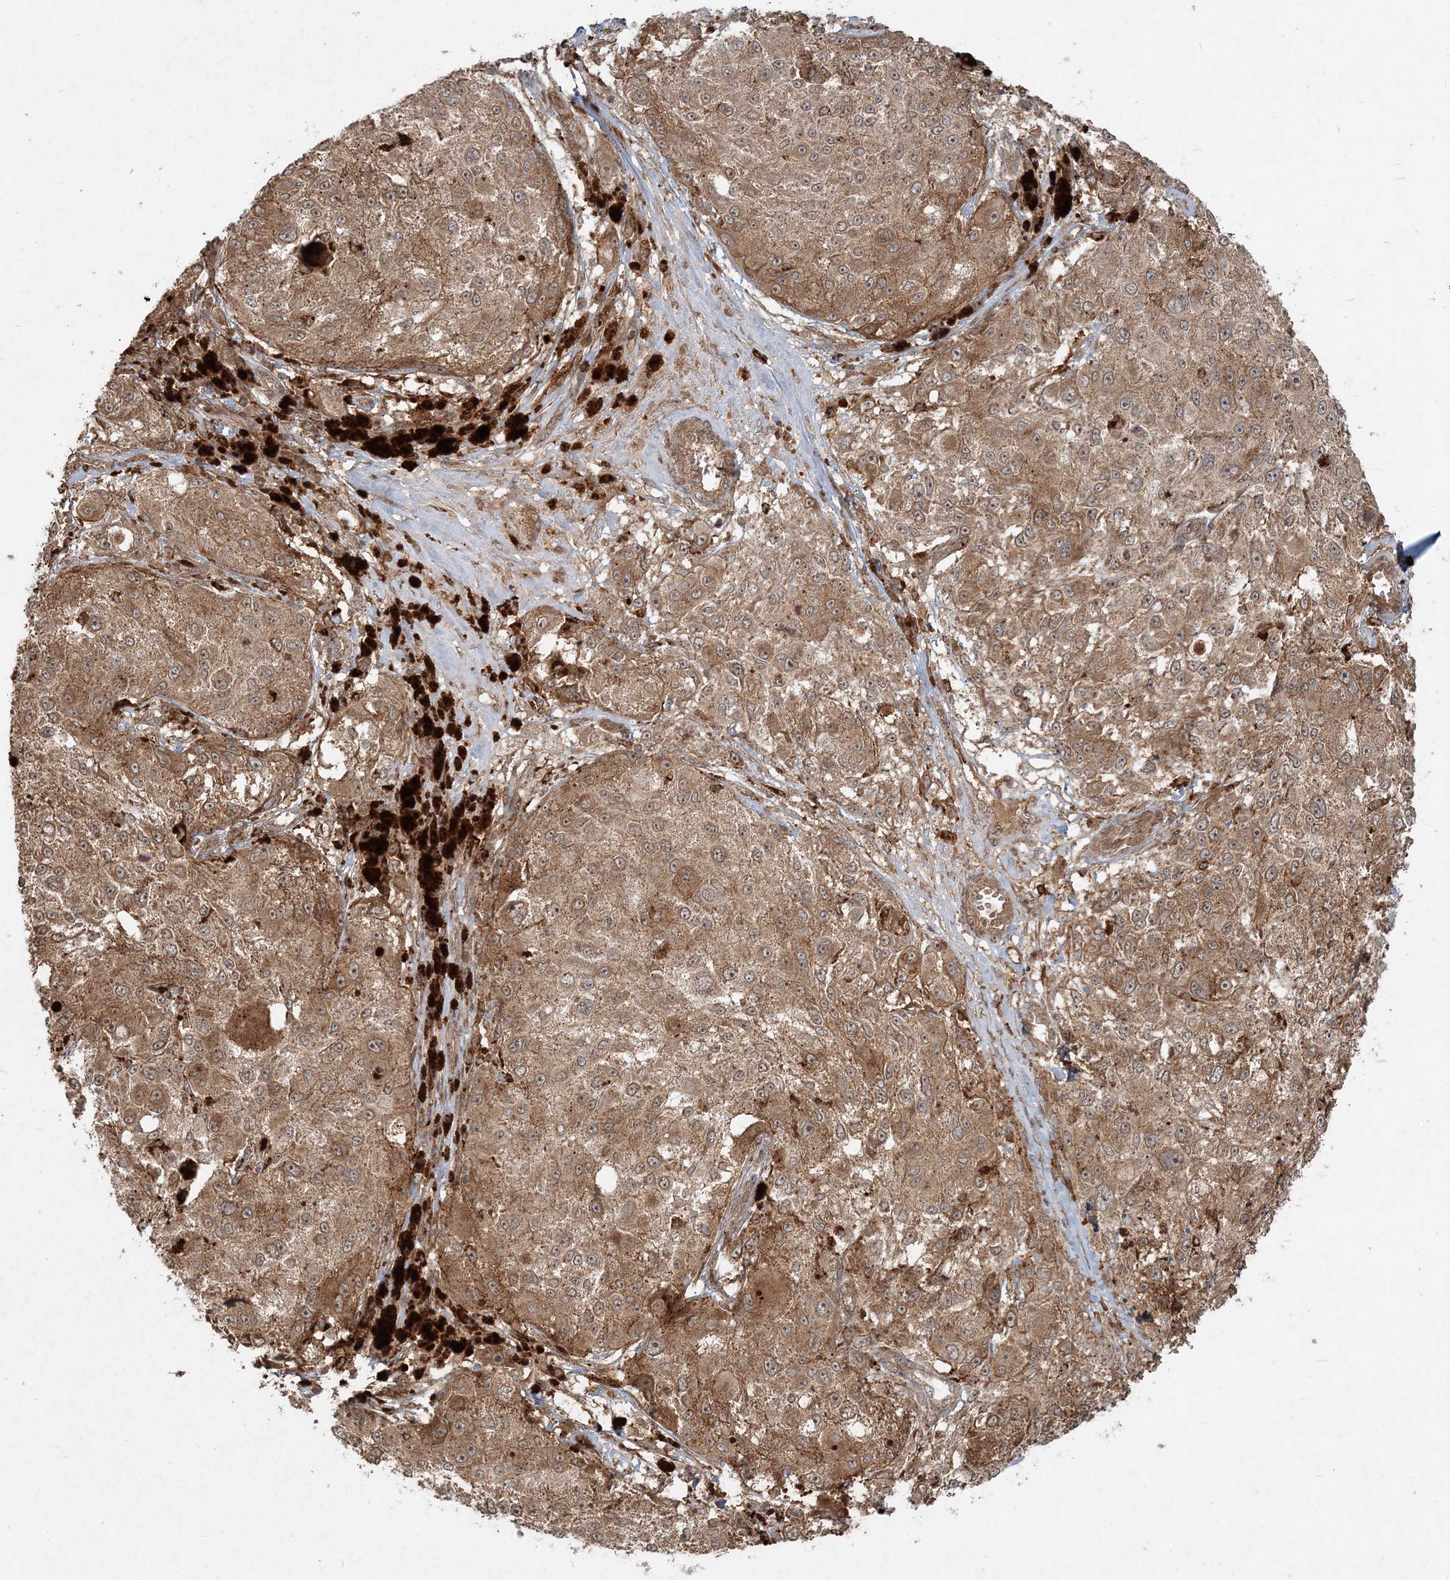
{"staining": {"intensity": "moderate", "quantity": ">75%", "location": "cytoplasmic/membranous"}, "tissue": "melanoma", "cell_type": "Tumor cells", "image_type": "cancer", "snomed": [{"axis": "morphology", "description": "Necrosis, NOS"}, {"axis": "morphology", "description": "Malignant melanoma, NOS"}, {"axis": "topography", "description": "Skin"}], "caption": "Tumor cells show medium levels of moderate cytoplasmic/membranous staining in about >75% of cells in human malignant melanoma. Immunohistochemistry (ihc) stains the protein in brown and the nuclei are stained blue.", "gene": "NARS1", "patient": {"sex": "female", "age": 87}}